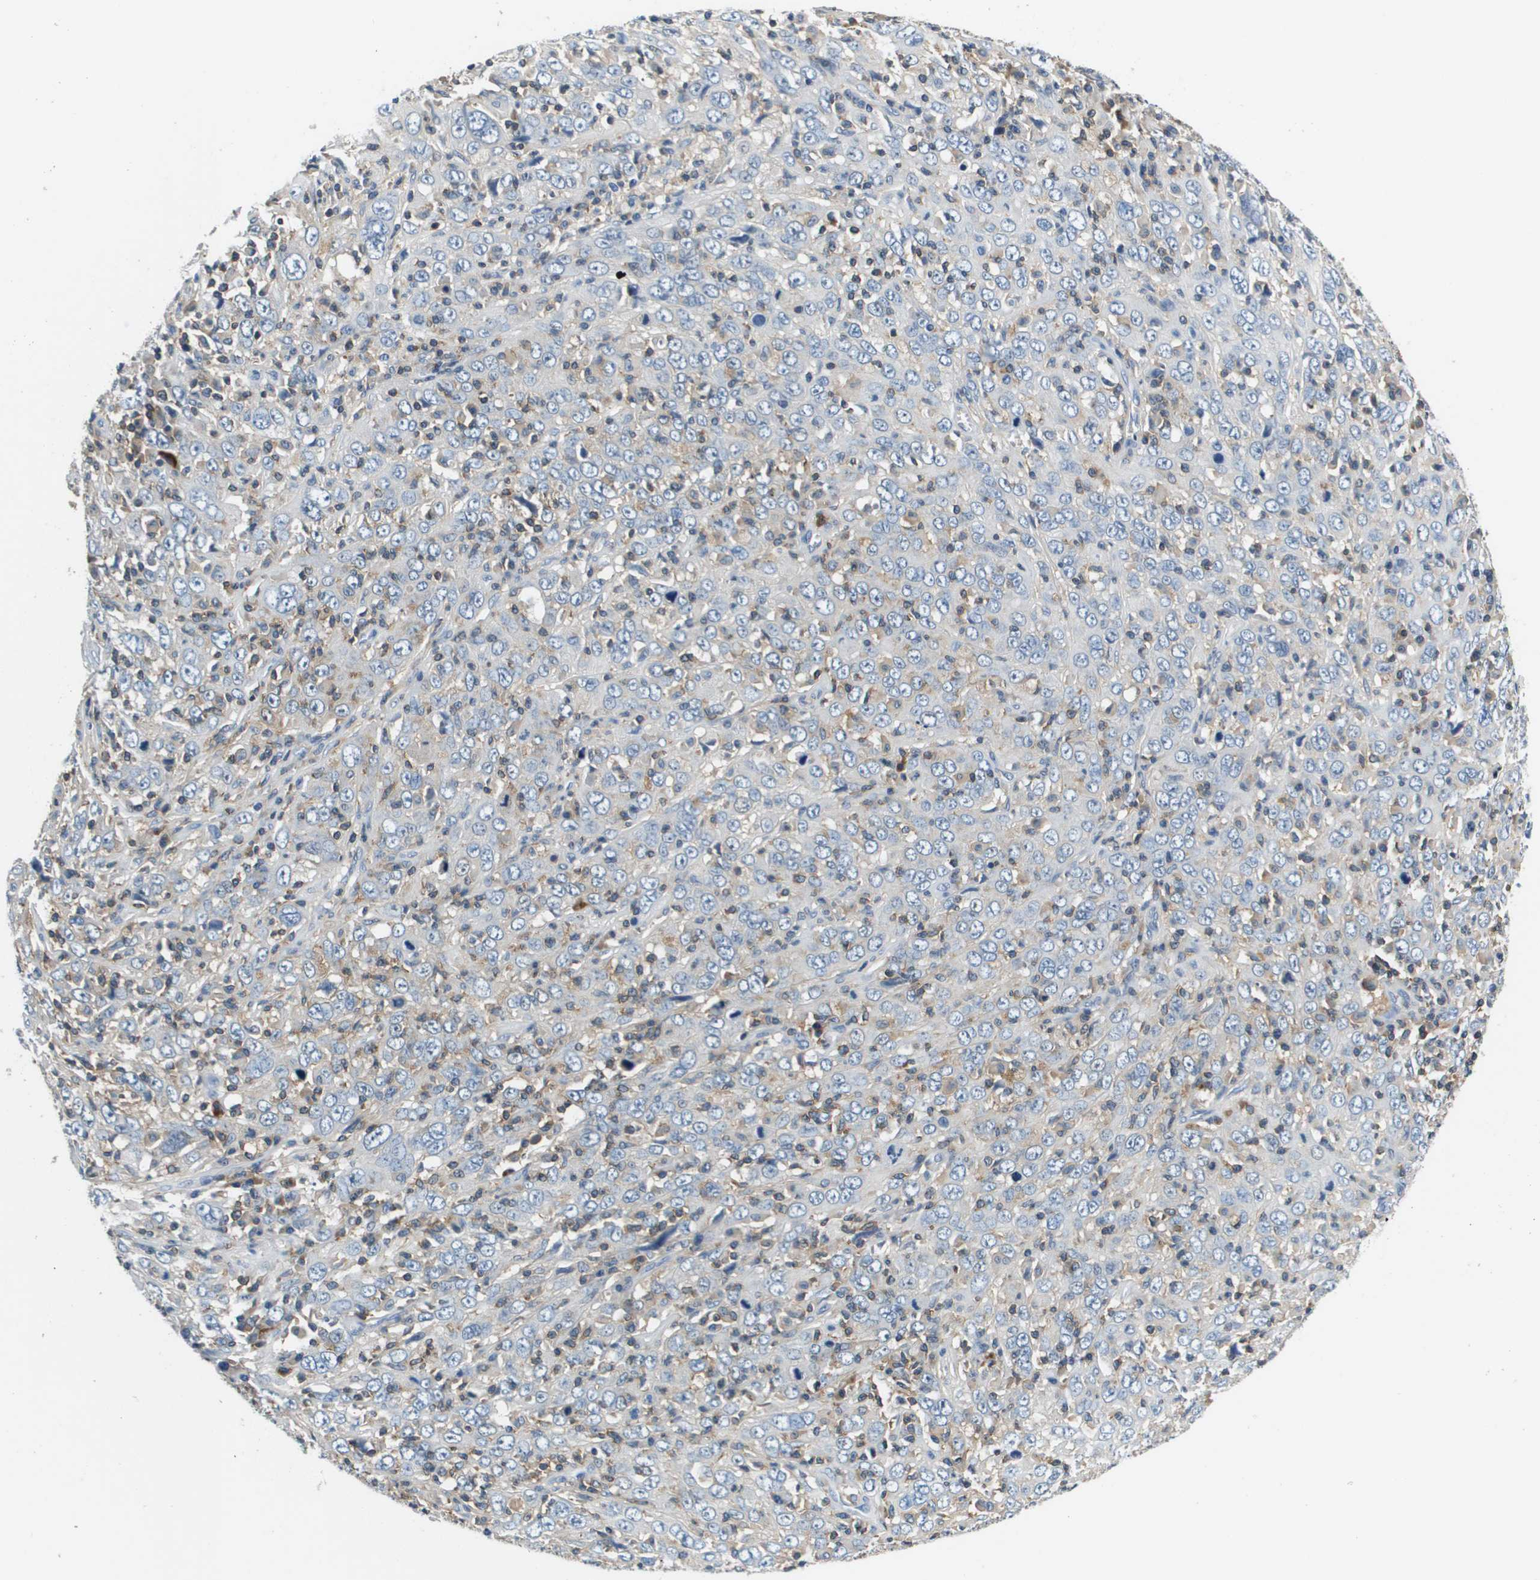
{"staining": {"intensity": "negative", "quantity": "none", "location": "none"}, "tissue": "cervical cancer", "cell_type": "Tumor cells", "image_type": "cancer", "snomed": [{"axis": "morphology", "description": "Squamous cell carcinoma, NOS"}, {"axis": "topography", "description": "Cervix"}], "caption": "Tumor cells show no significant expression in cervical cancer (squamous cell carcinoma).", "gene": "KCNQ5", "patient": {"sex": "female", "age": 46}}